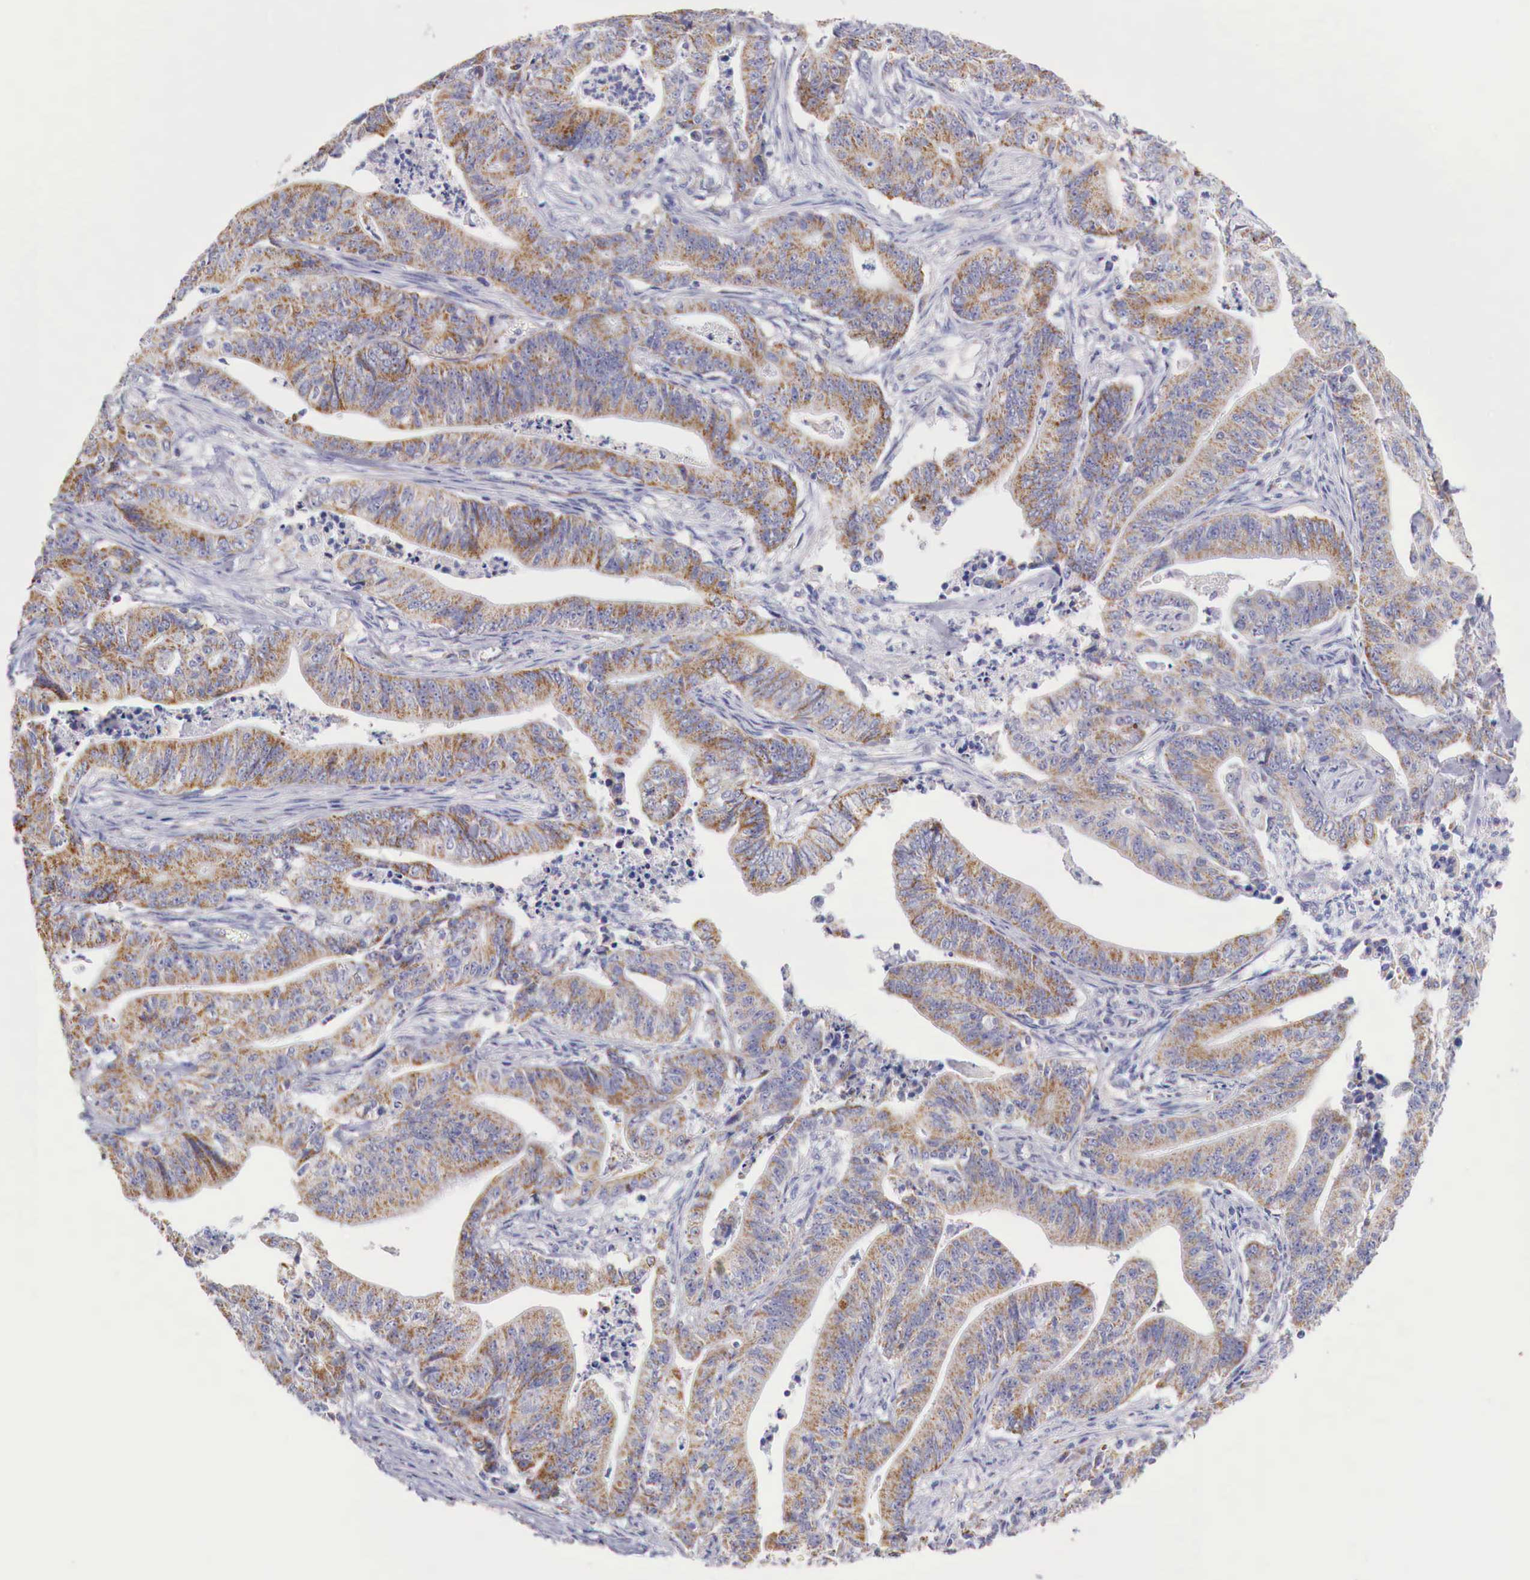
{"staining": {"intensity": "moderate", "quantity": ">75%", "location": "cytoplasmic/membranous"}, "tissue": "stomach cancer", "cell_type": "Tumor cells", "image_type": "cancer", "snomed": [{"axis": "morphology", "description": "Adenocarcinoma, NOS"}, {"axis": "topography", "description": "Stomach, lower"}], "caption": "Adenocarcinoma (stomach) was stained to show a protein in brown. There is medium levels of moderate cytoplasmic/membranous expression in approximately >75% of tumor cells.", "gene": "IDH3G", "patient": {"sex": "female", "age": 86}}